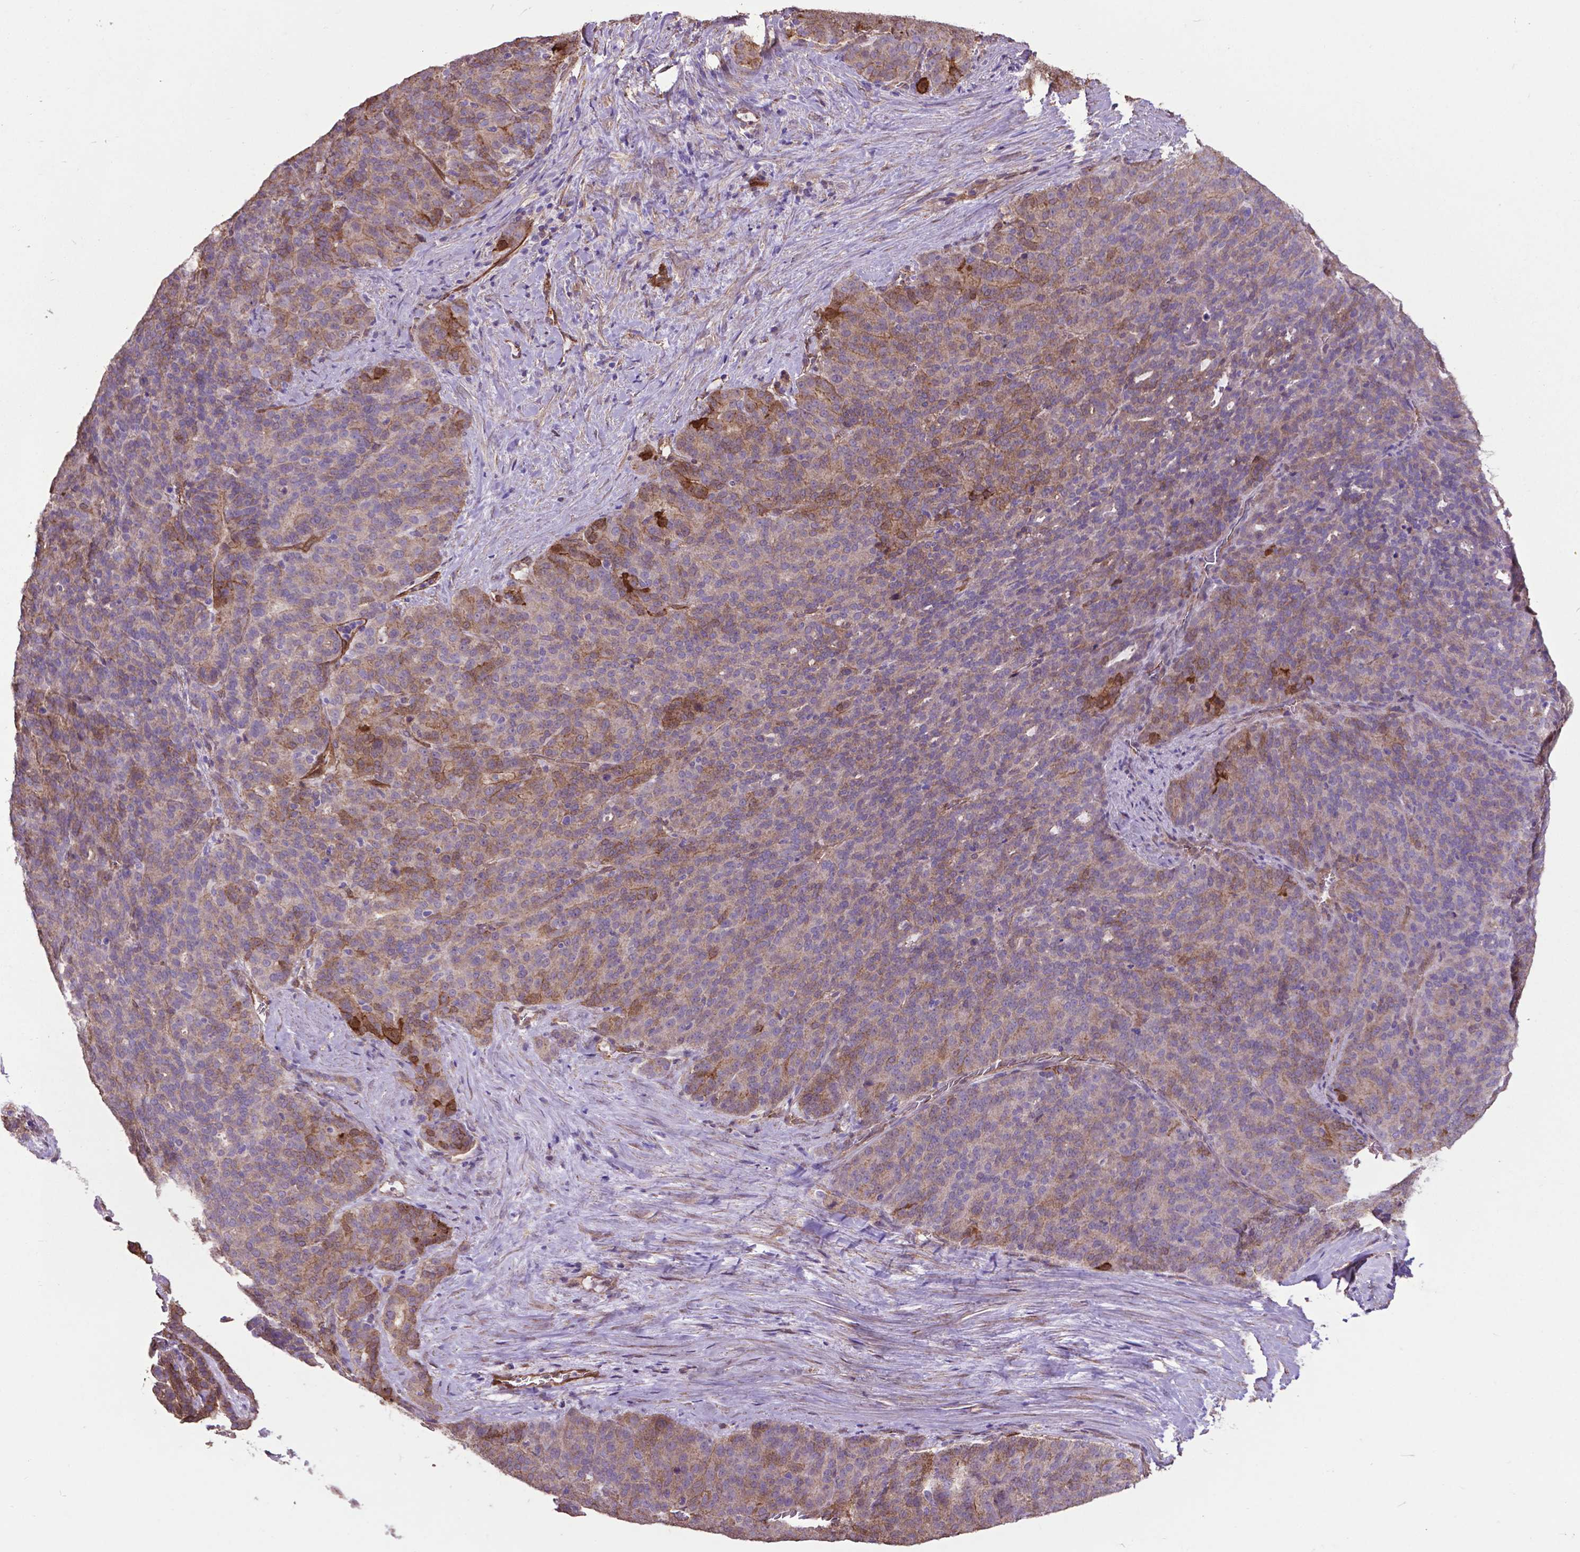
{"staining": {"intensity": "weak", "quantity": "<25%", "location": "cytoplasmic/membranous"}, "tissue": "liver cancer", "cell_type": "Tumor cells", "image_type": "cancer", "snomed": [{"axis": "morphology", "description": "Cholangiocarcinoma"}, {"axis": "topography", "description": "Liver"}], "caption": "Immunohistochemistry image of neoplastic tissue: liver cholangiocarcinoma stained with DAB (3,3'-diaminobenzidine) exhibits no significant protein positivity in tumor cells.", "gene": "PDLIM1", "patient": {"sex": "female", "age": 47}}